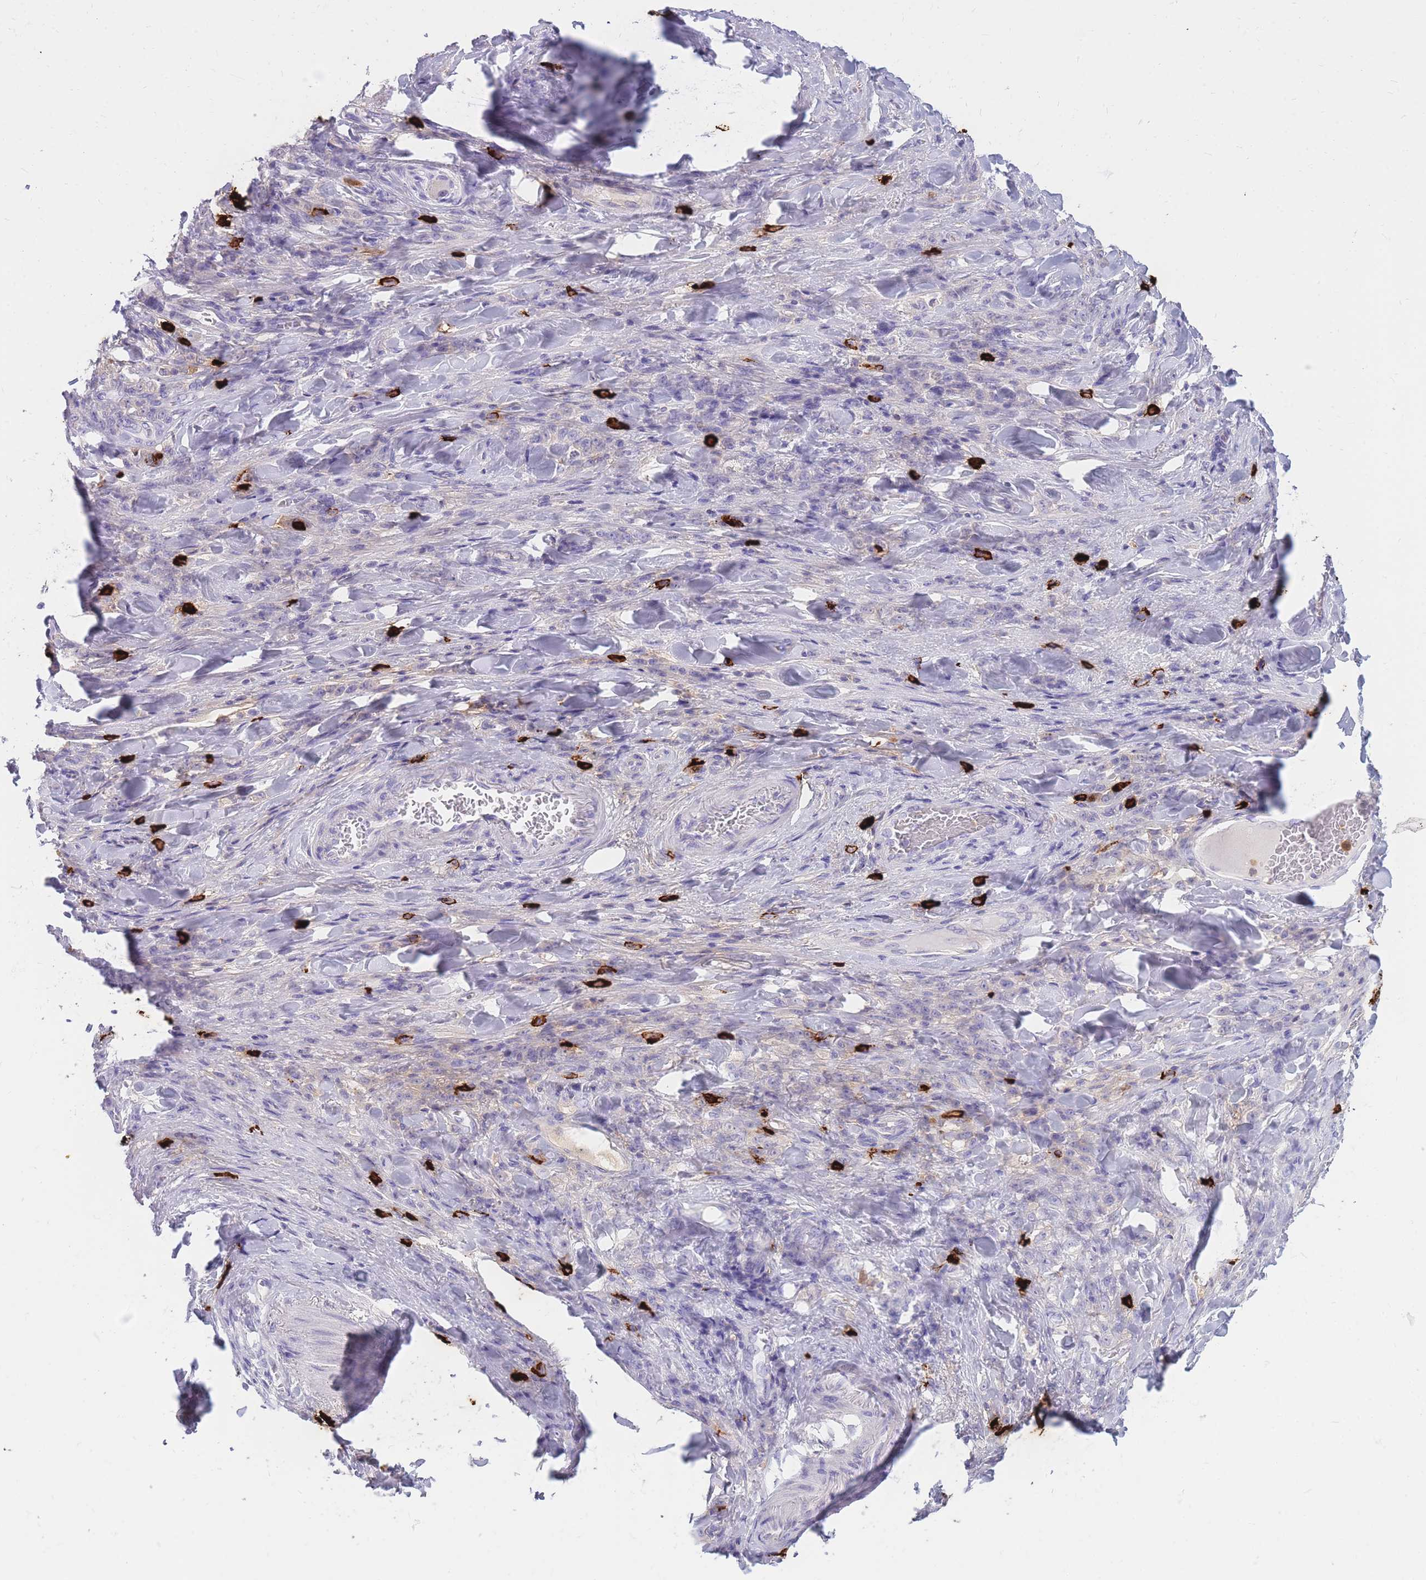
{"staining": {"intensity": "negative", "quantity": "none", "location": "none"}, "tissue": "stomach cancer", "cell_type": "Tumor cells", "image_type": "cancer", "snomed": [{"axis": "morphology", "description": "Normal tissue, NOS"}, {"axis": "morphology", "description": "Adenocarcinoma, NOS"}, {"axis": "topography", "description": "Stomach"}], "caption": "The photomicrograph shows no significant positivity in tumor cells of stomach cancer (adenocarcinoma).", "gene": "TPSAB1", "patient": {"sex": "male", "age": 82}}